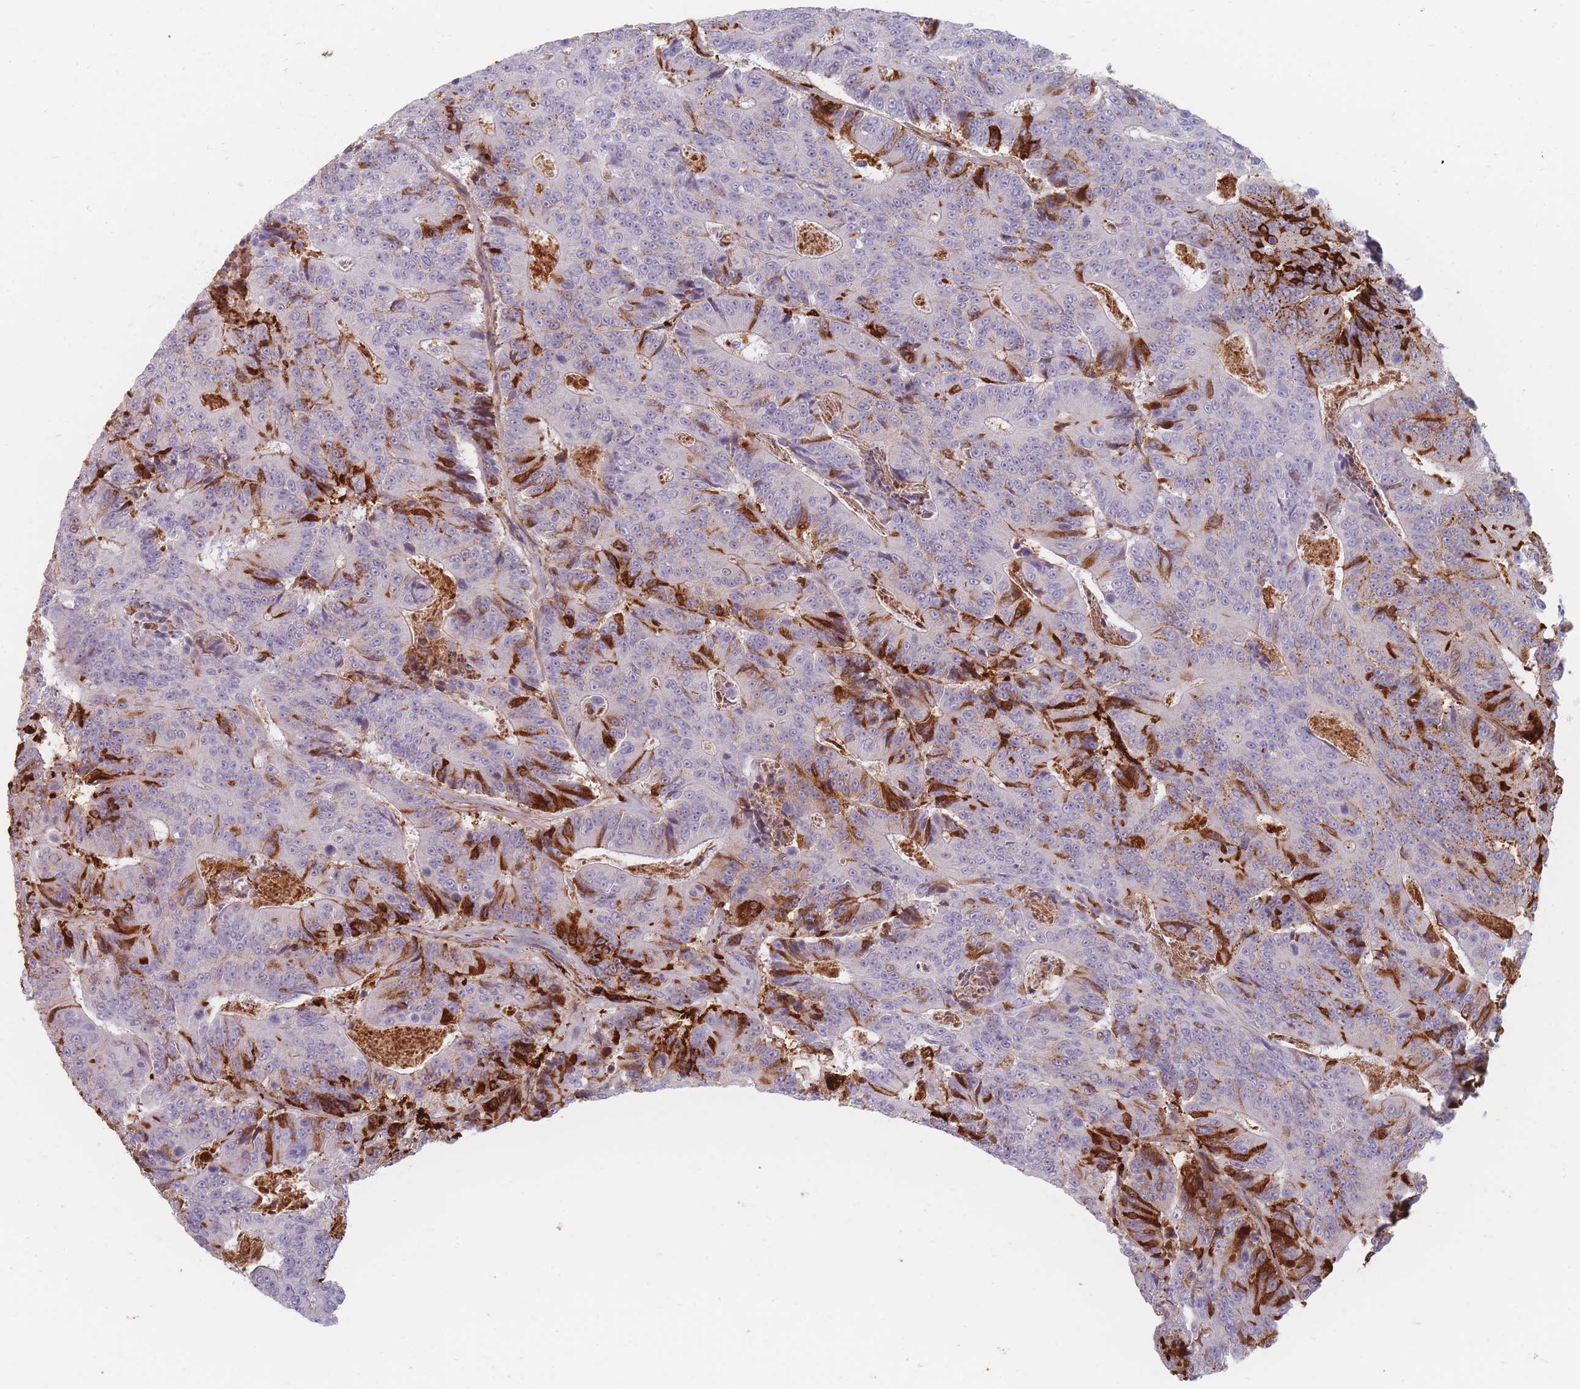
{"staining": {"intensity": "strong", "quantity": "25%-75%", "location": "cytoplasmic/membranous"}, "tissue": "colorectal cancer", "cell_type": "Tumor cells", "image_type": "cancer", "snomed": [{"axis": "morphology", "description": "Adenocarcinoma, NOS"}, {"axis": "topography", "description": "Colon"}], "caption": "Protein analysis of colorectal cancer (adenocarcinoma) tissue shows strong cytoplasmic/membranous expression in approximately 25%-75% of tumor cells. Nuclei are stained in blue.", "gene": "SLC2A6", "patient": {"sex": "male", "age": 83}}